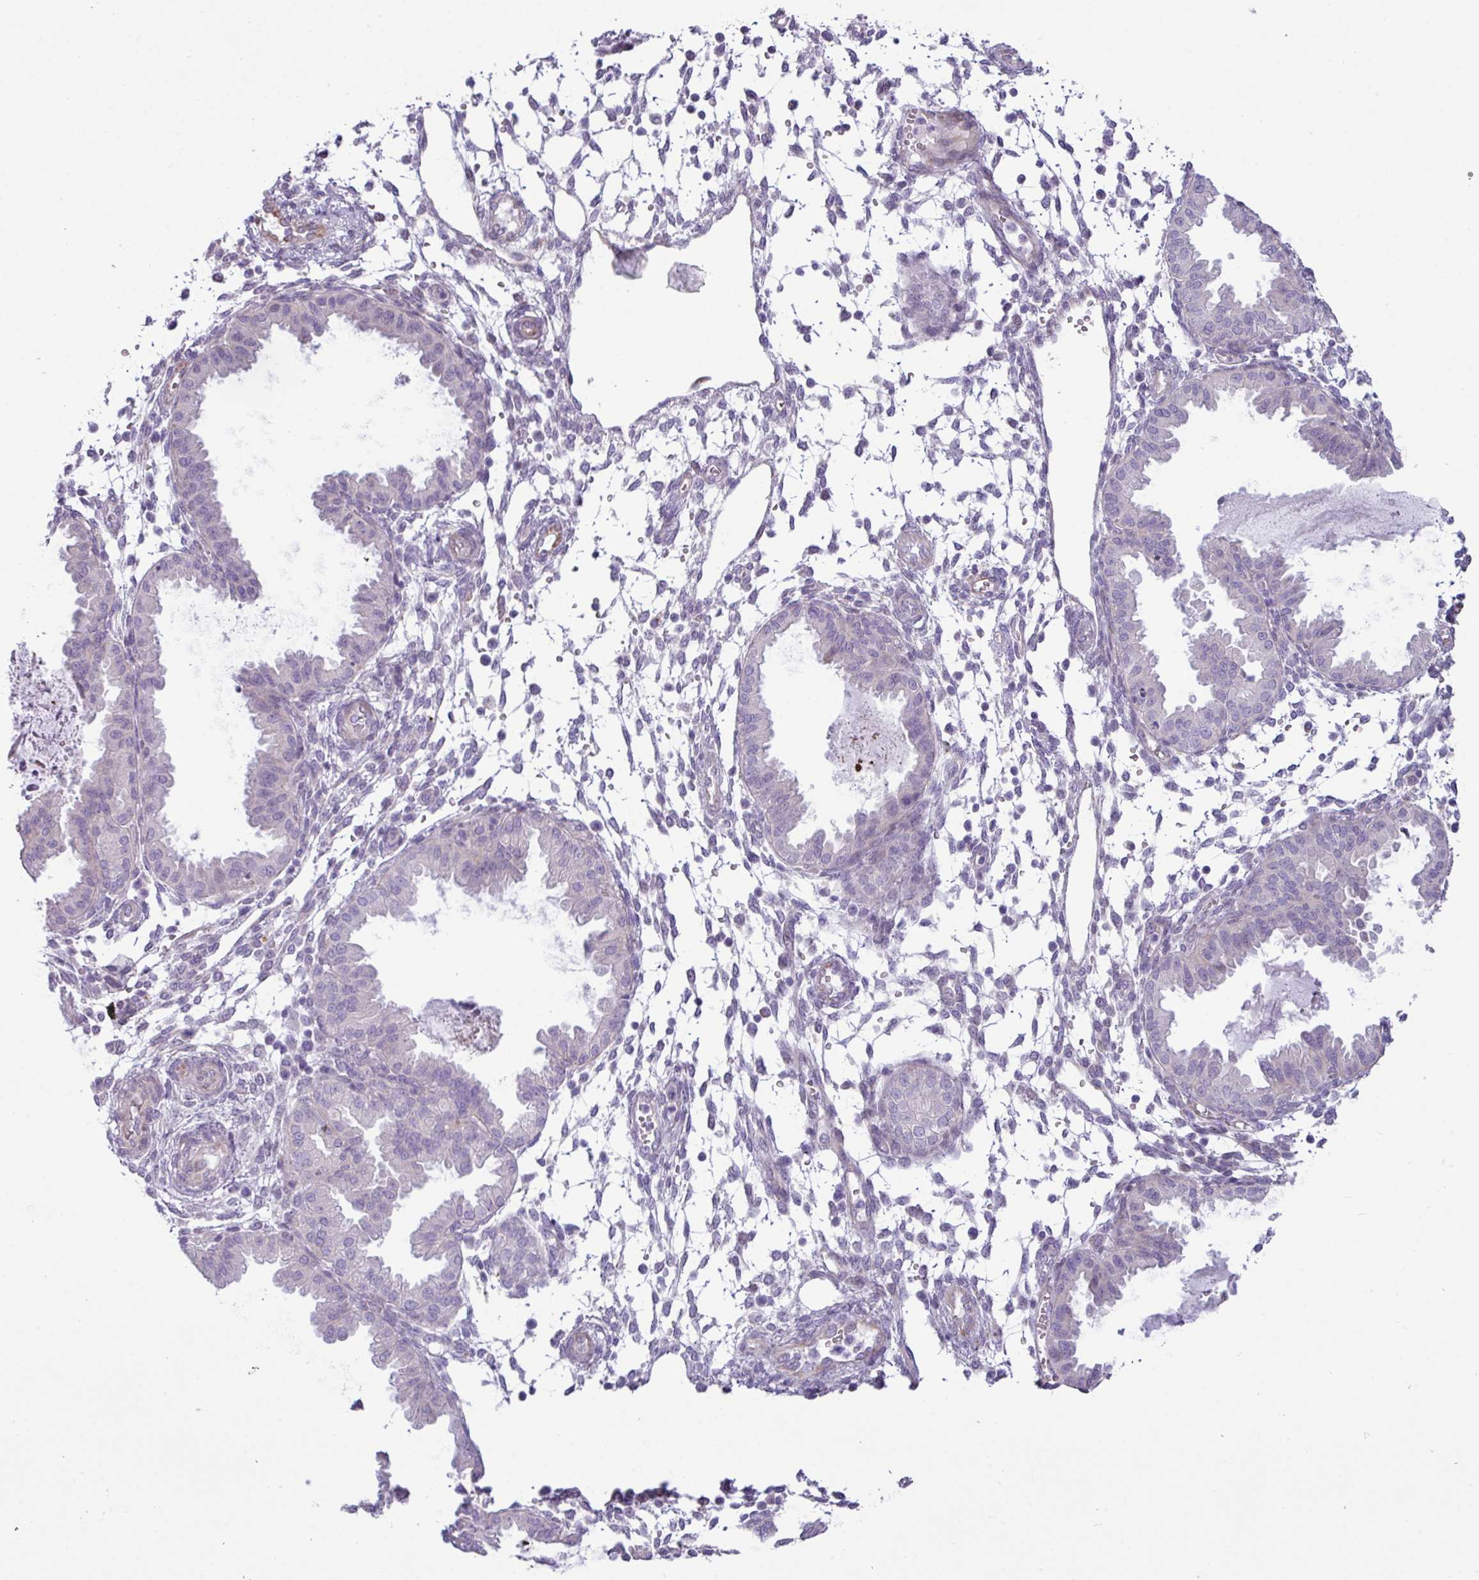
{"staining": {"intensity": "negative", "quantity": "none", "location": "none"}, "tissue": "endometrium", "cell_type": "Cells in endometrial stroma", "image_type": "normal", "snomed": [{"axis": "morphology", "description": "Normal tissue, NOS"}, {"axis": "topography", "description": "Endometrium"}], "caption": "Cells in endometrial stroma show no significant expression in normal endometrium. (DAB (3,3'-diaminobenzidine) immunohistochemistry, high magnification).", "gene": "IRGC", "patient": {"sex": "female", "age": 33}}